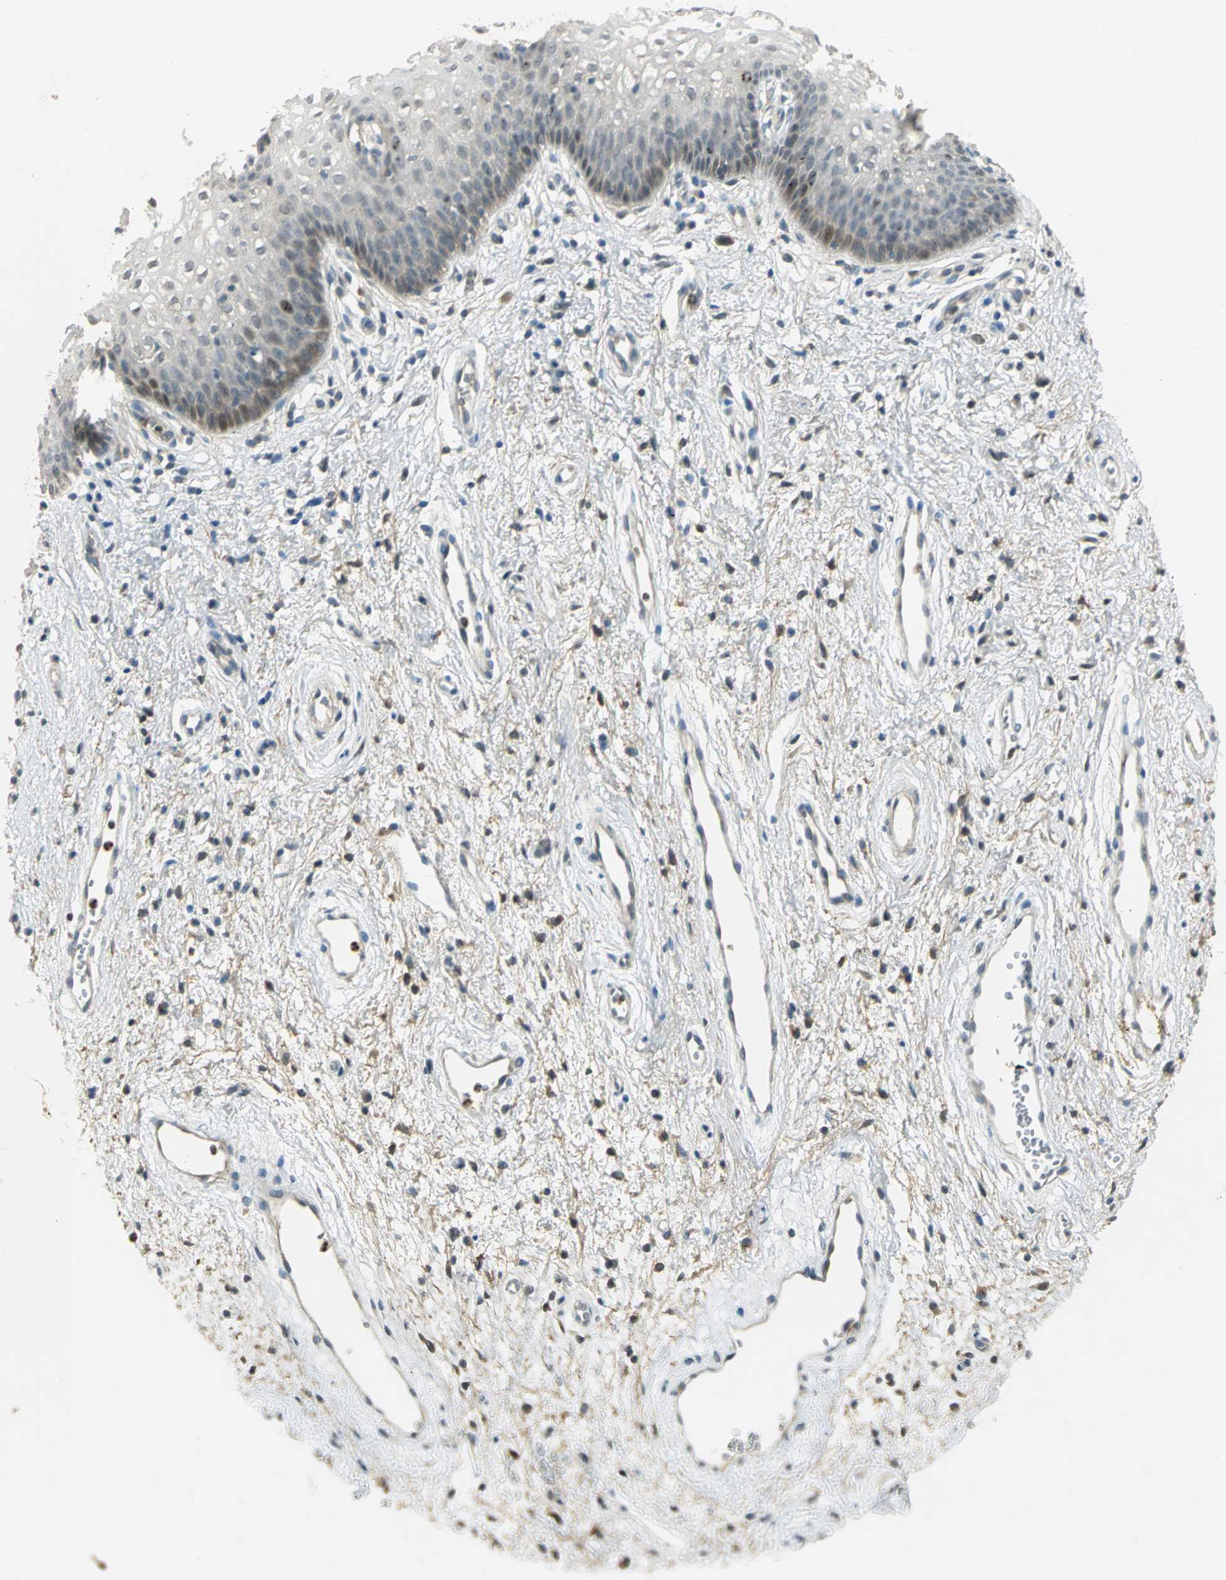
{"staining": {"intensity": "moderate", "quantity": "<25%", "location": "cytoplasmic/membranous"}, "tissue": "vagina", "cell_type": "Squamous epithelial cells", "image_type": "normal", "snomed": [{"axis": "morphology", "description": "Normal tissue, NOS"}, {"axis": "topography", "description": "Vagina"}], "caption": "Immunohistochemical staining of benign human vagina reveals <25% levels of moderate cytoplasmic/membranous protein staining in about <25% of squamous epithelial cells.", "gene": "BIRC2", "patient": {"sex": "female", "age": 34}}